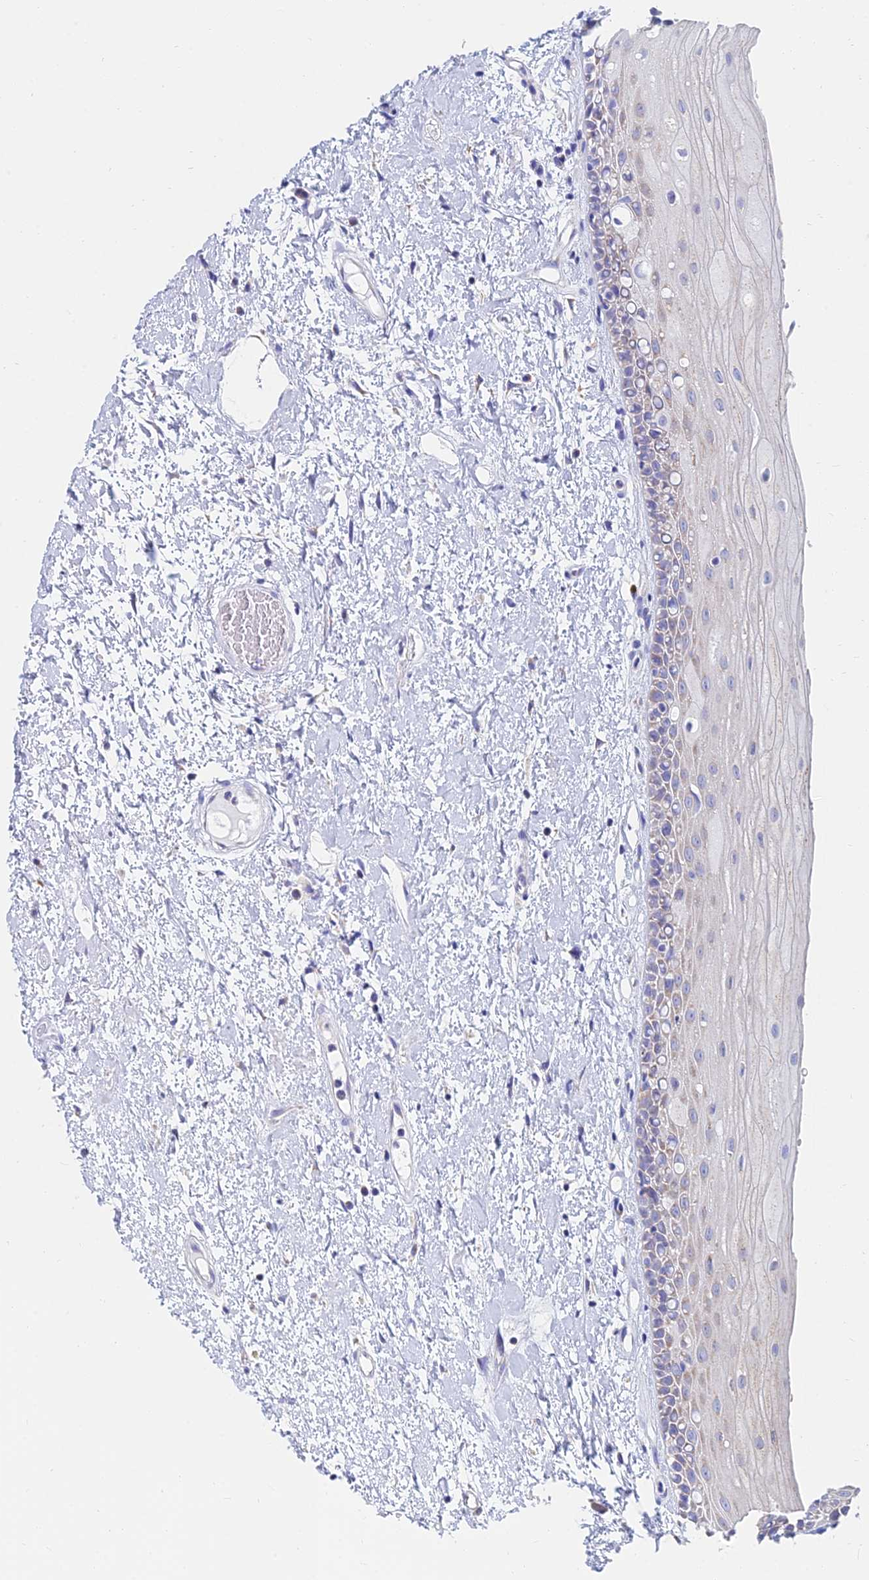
{"staining": {"intensity": "negative", "quantity": "none", "location": "none"}, "tissue": "oral mucosa", "cell_type": "Squamous epithelial cells", "image_type": "normal", "snomed": [{"axis": "morphology", "description": "Normal tissue, NOS"}, {"axis": "topography", "description": "Oral tissue"}], "caption": "Immunohistochemistry (IHC) image of benign human oral mucosa stained for a protein (brown), which exhibits no staining in squamous epithelial cells. (Brightfield microscopy of DAB (3,3'-diaminobenzidine) immunohistochemistry at high magnification).", "gene": "MGST1", "patient": {"sex": "female", "age": 76}}